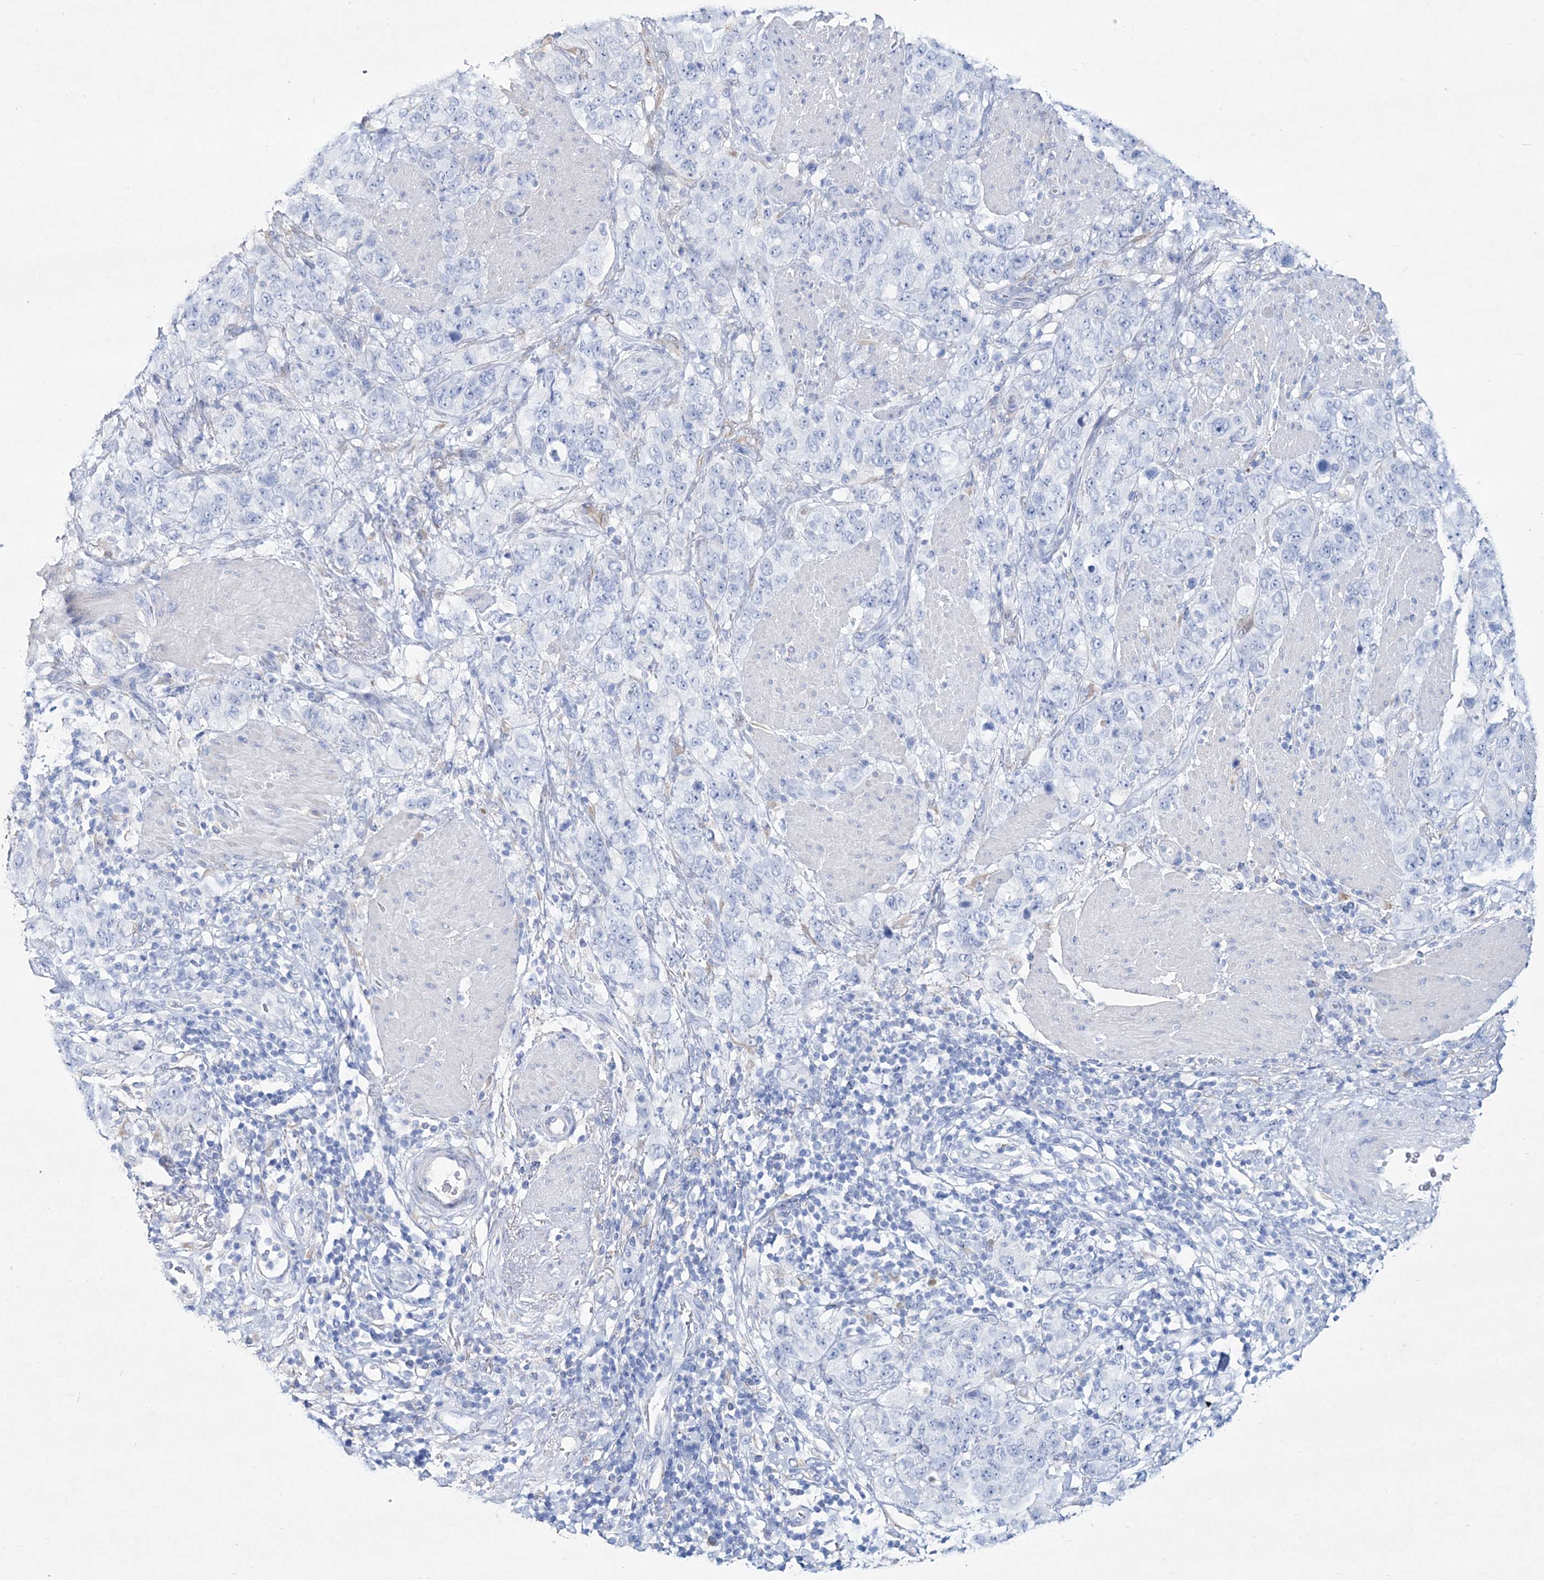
{"staining": {"intensity": "negative", "quantity": "none", "location": "none"}, "tissue": "stomach cancer", "cell_type": "Tumor cells", "image_type": "cancer", "snomed": [{"axis": "morphology", "description": "Adenocarcinoma, NOS"}, {"axis": "topography", "description": "Stomach"}], "caption": "Micrograph shows no significant protein staining in tumor cells of adenocarcinoma (stomach).", "gene": "SPINK7", "patient": {"sex": "male", "age": 48}}